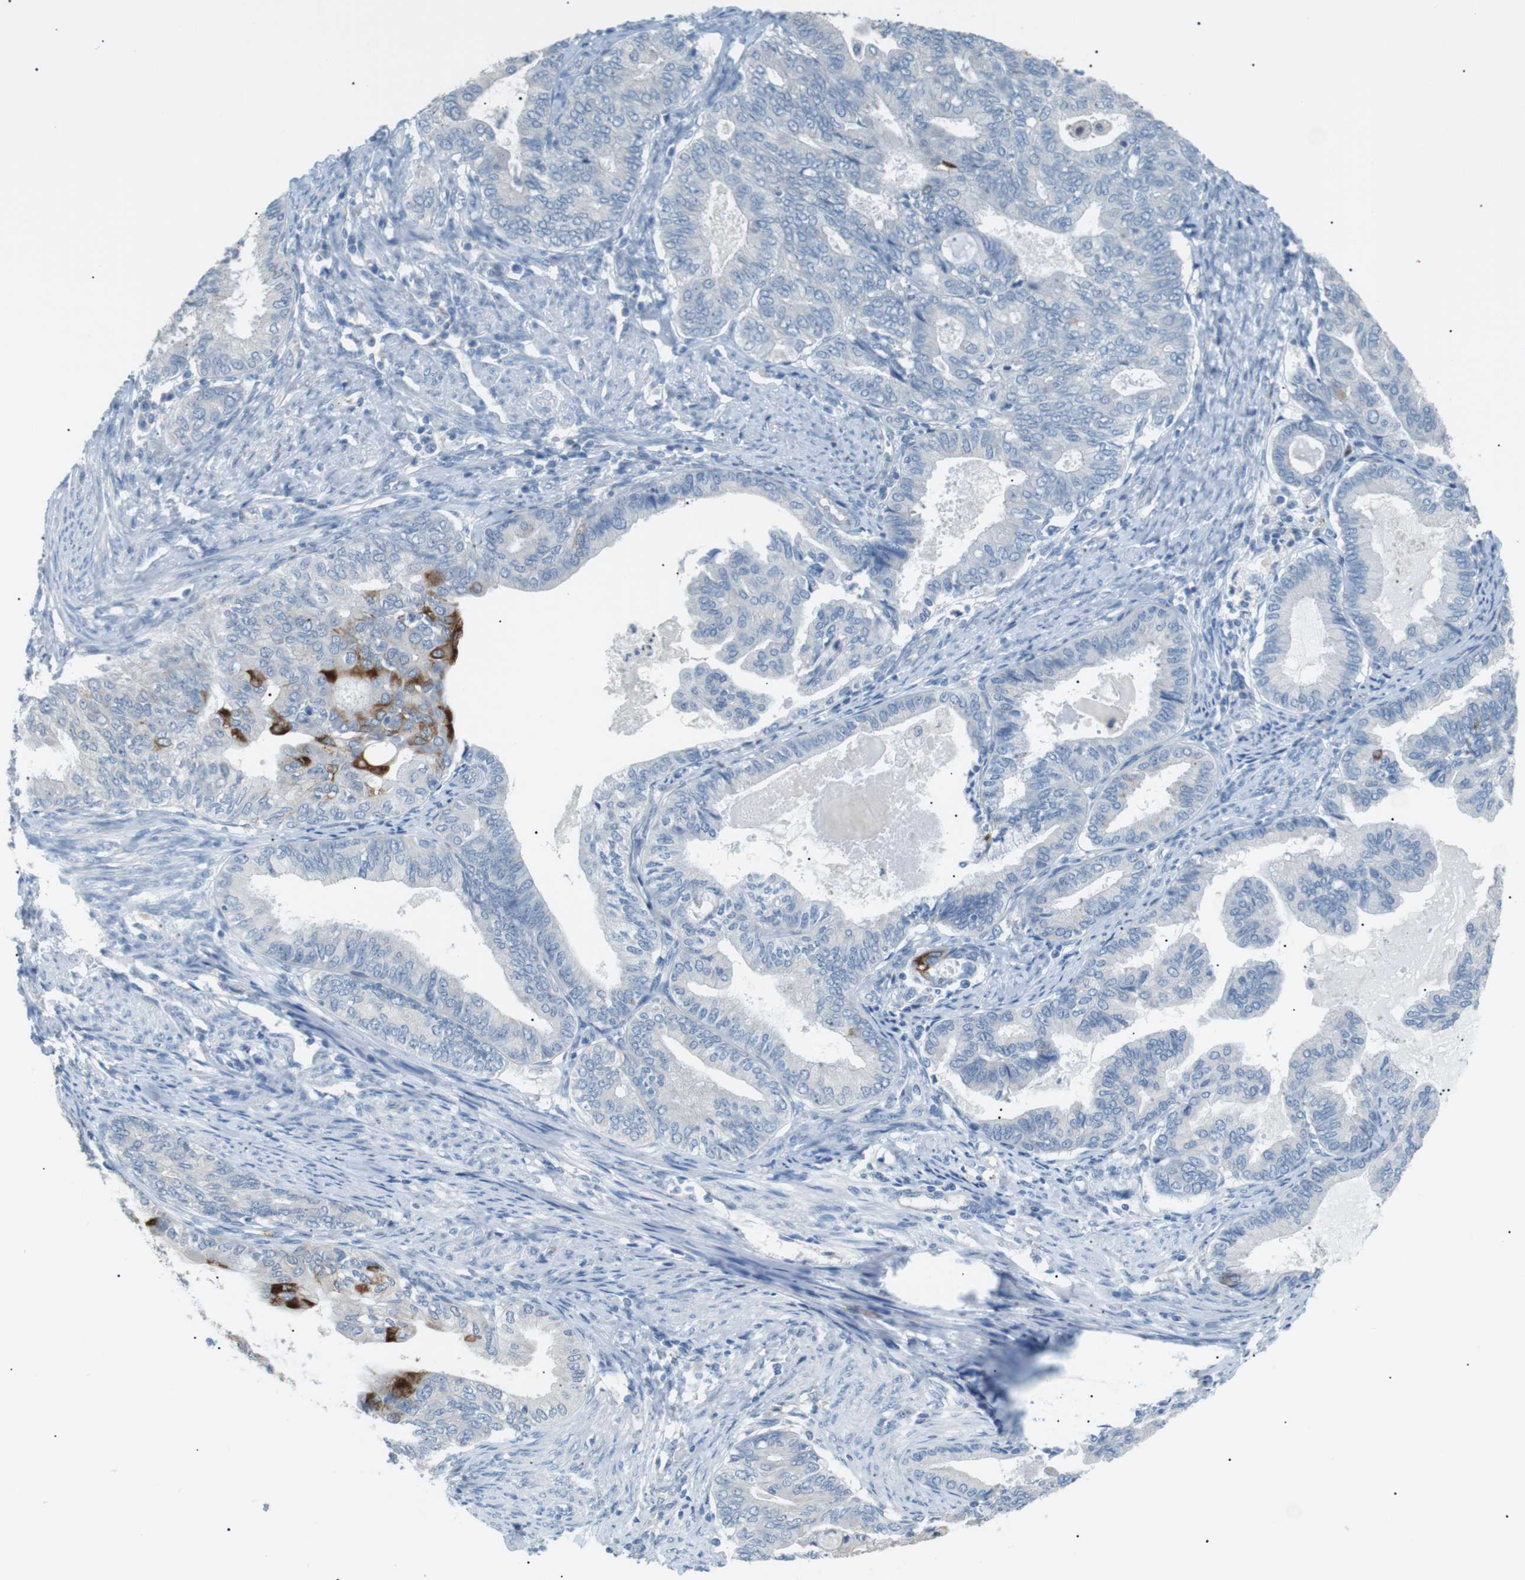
{"staining": {"intensity": "negative", "quantity": "none", "location": "none"}, "tissue": "endometrial cancer", "cell_type": "Tumor cells", "image_type": "cancer", "snomed": [{"axis": "morphology", "description": "Adenocarcinoma, NOS"}, {"axis": "topography", "description": "Endometrium"}], "caption": "Immunohistochemistry (IHC) micrograph of neoplastic tissue: human endometrial cancer stained with DAB reveals no significant protein staining in tumor cells. Brightfield microscopy of immunohistochemistry (IHC) stained with DAB (brown) and hematoxylin (blue), captured at high magnification.", "gene": "CDH26", "patient": {"sex": "female", "age": 86}}